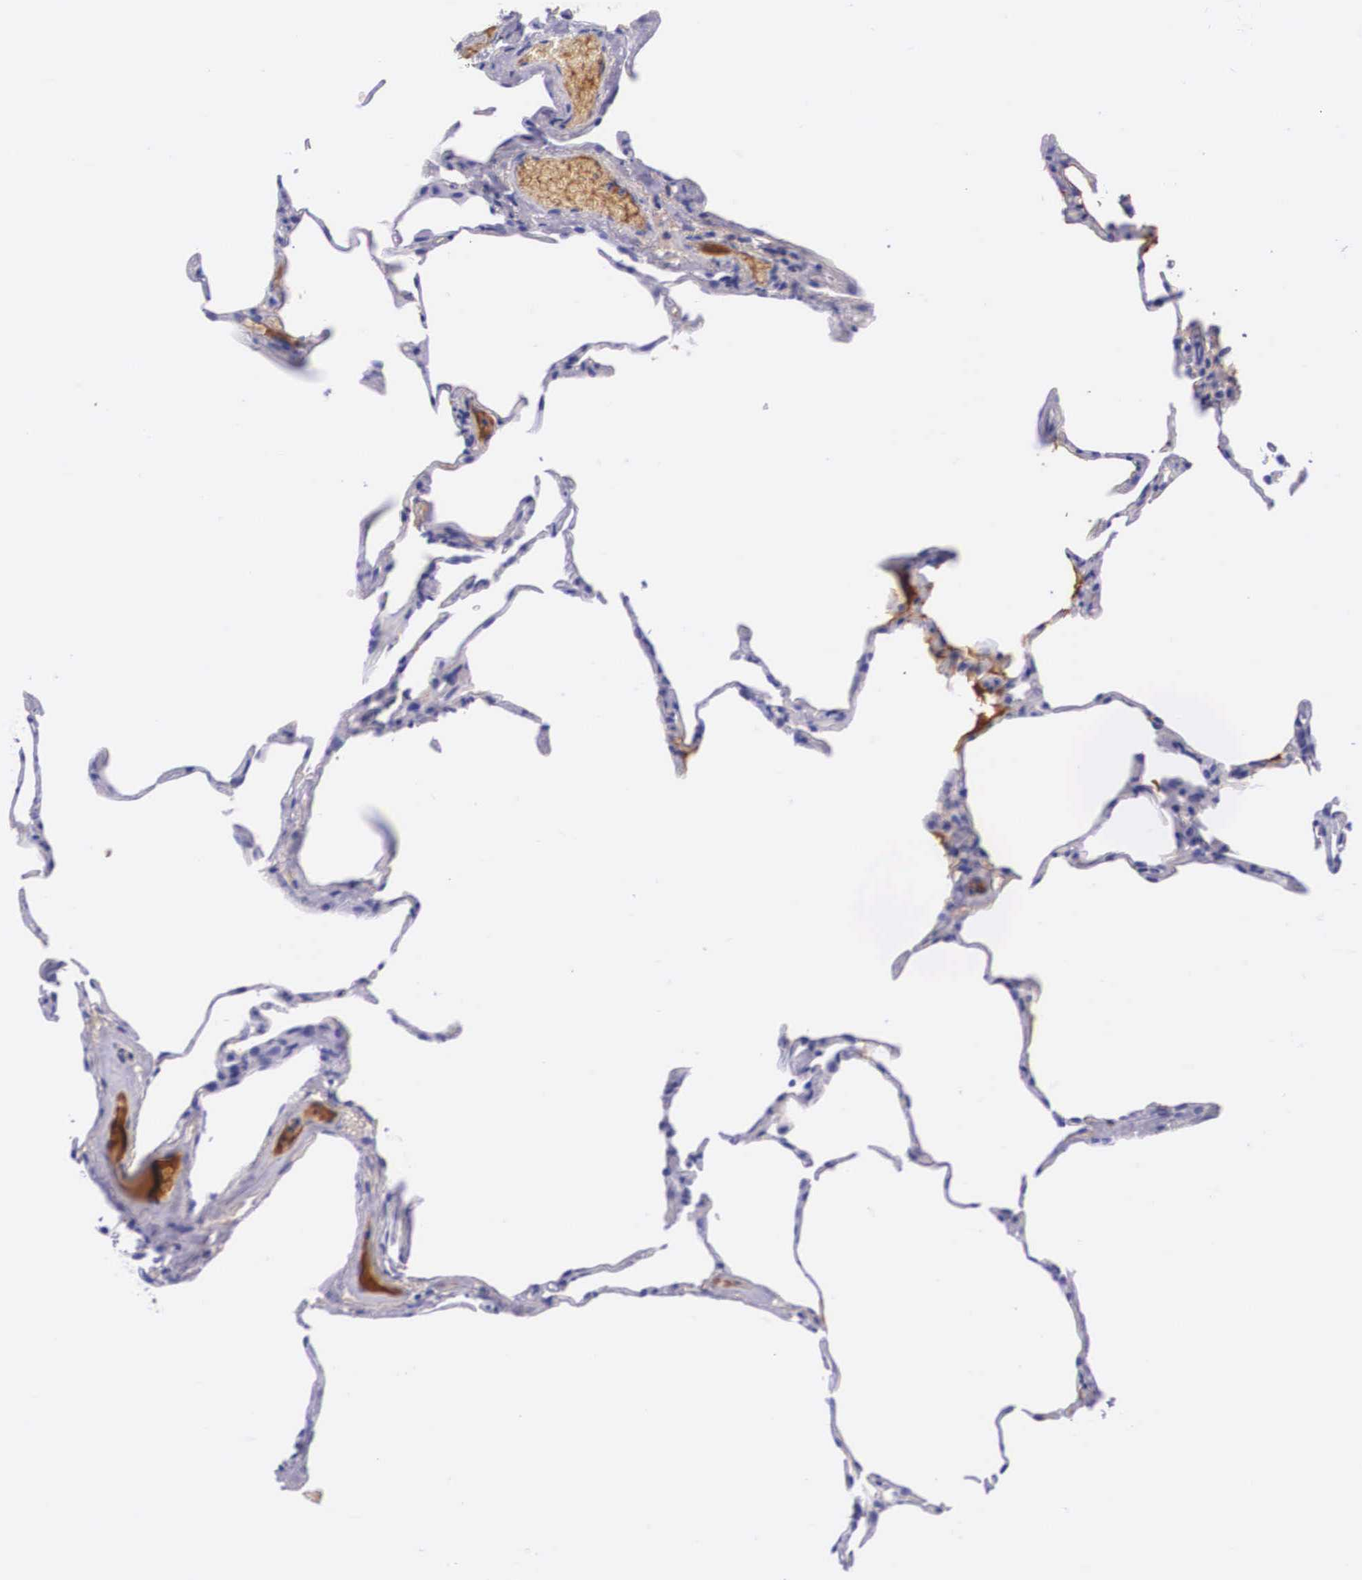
{"staining": {"intensity": "negative", "quantity": "none", "location": "none"}, "tissue": "lung", "cell_type": "Alveolar cells", "image_type": "normal", "snomed": [{"axis": "morphology", "description": "Normal tissue, NOS"}, {"axis": "topography", "description": "Lung"}], "caption": "High power microscopy histopathology image of an immunohistochemistry (IHC) micrograph of unremarkable lung, revealing no significant positivity in alveolar cells.", "gene": "PLG", "patient": {"sex": "female", "age": 75}}